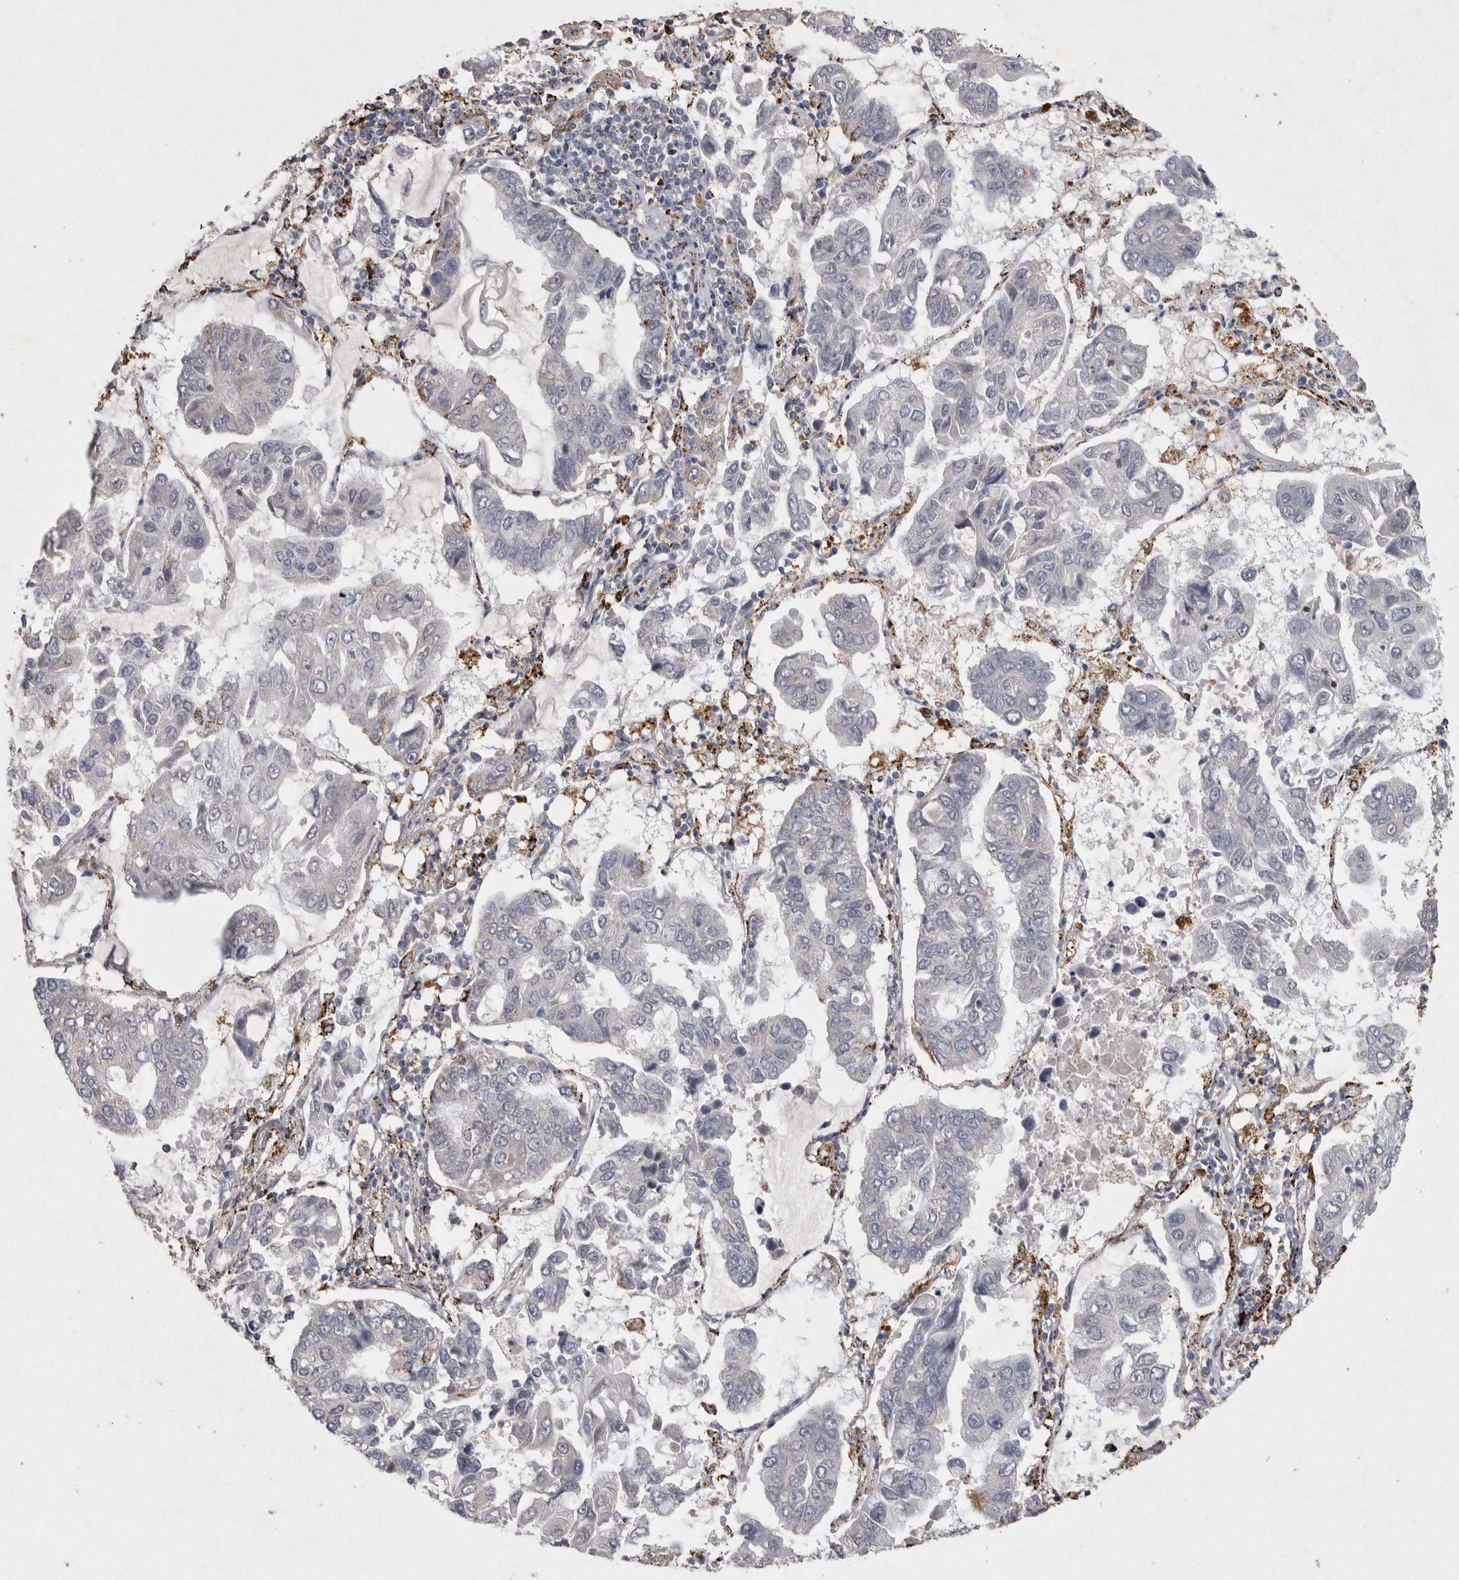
{"staining": {"intensity": "negative", "quantity": "none", "location": "none"}, "tissue": "lung cancer", "cell_type": "Tumor cells", "image_type": "cancer", "snomed": [{"axis": "morphology", "description": "Adenocarcinoma, NOS"}, {"axis": "topography", "description": "Lung"}], "caption": "The IHC histopathology image has no significant expression in tumor cells of lung cancer (adenocarcinoma) tissue. Nuclei are stained in blue.", "gene": "DKK3", "patient": {"sex": "male", "age": 64}}